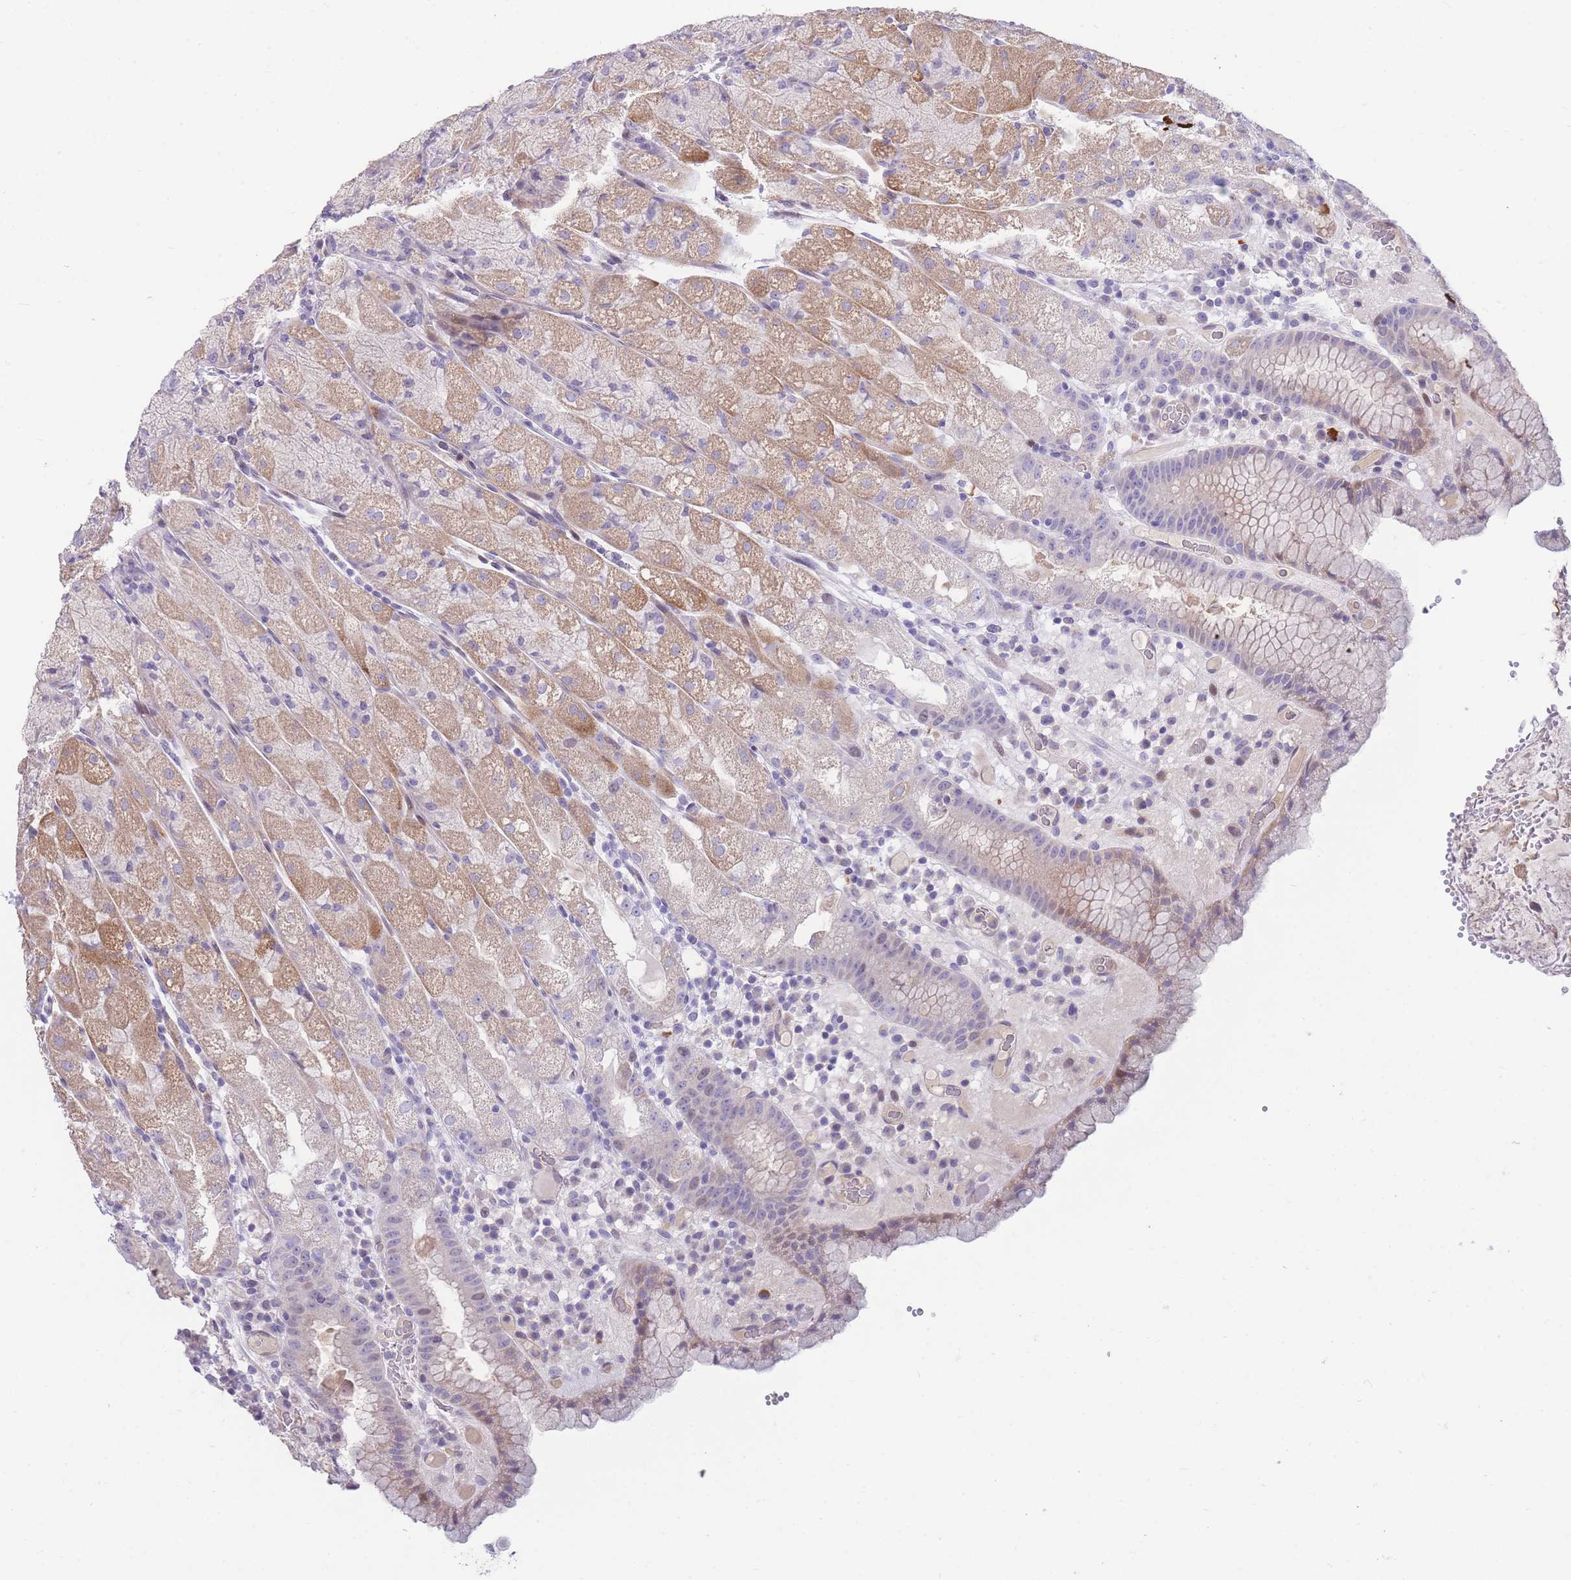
{"staining": {"intensity": "moderate", "quantity": "25%-75%", "location": "cytoplasmic/membranous"}, "tissue": "stomach", "cell_type": "Glandular cells", "image_type": "normal", "snomed": [{"axis": "morphology", "description": "Normal tissue, NOS"}, {"axis": "topography", "description": "Stomach, upper"}], "caption": "High-power microscopy captured an immunohistochemistry micrograph of unremarkable stomach, revealing moderate cytoplasmic/membranous positivity in about 25%-75% of glandular cells.", "gene": "SHCBP1", "patient": {"sex": "male", "age": 52}}